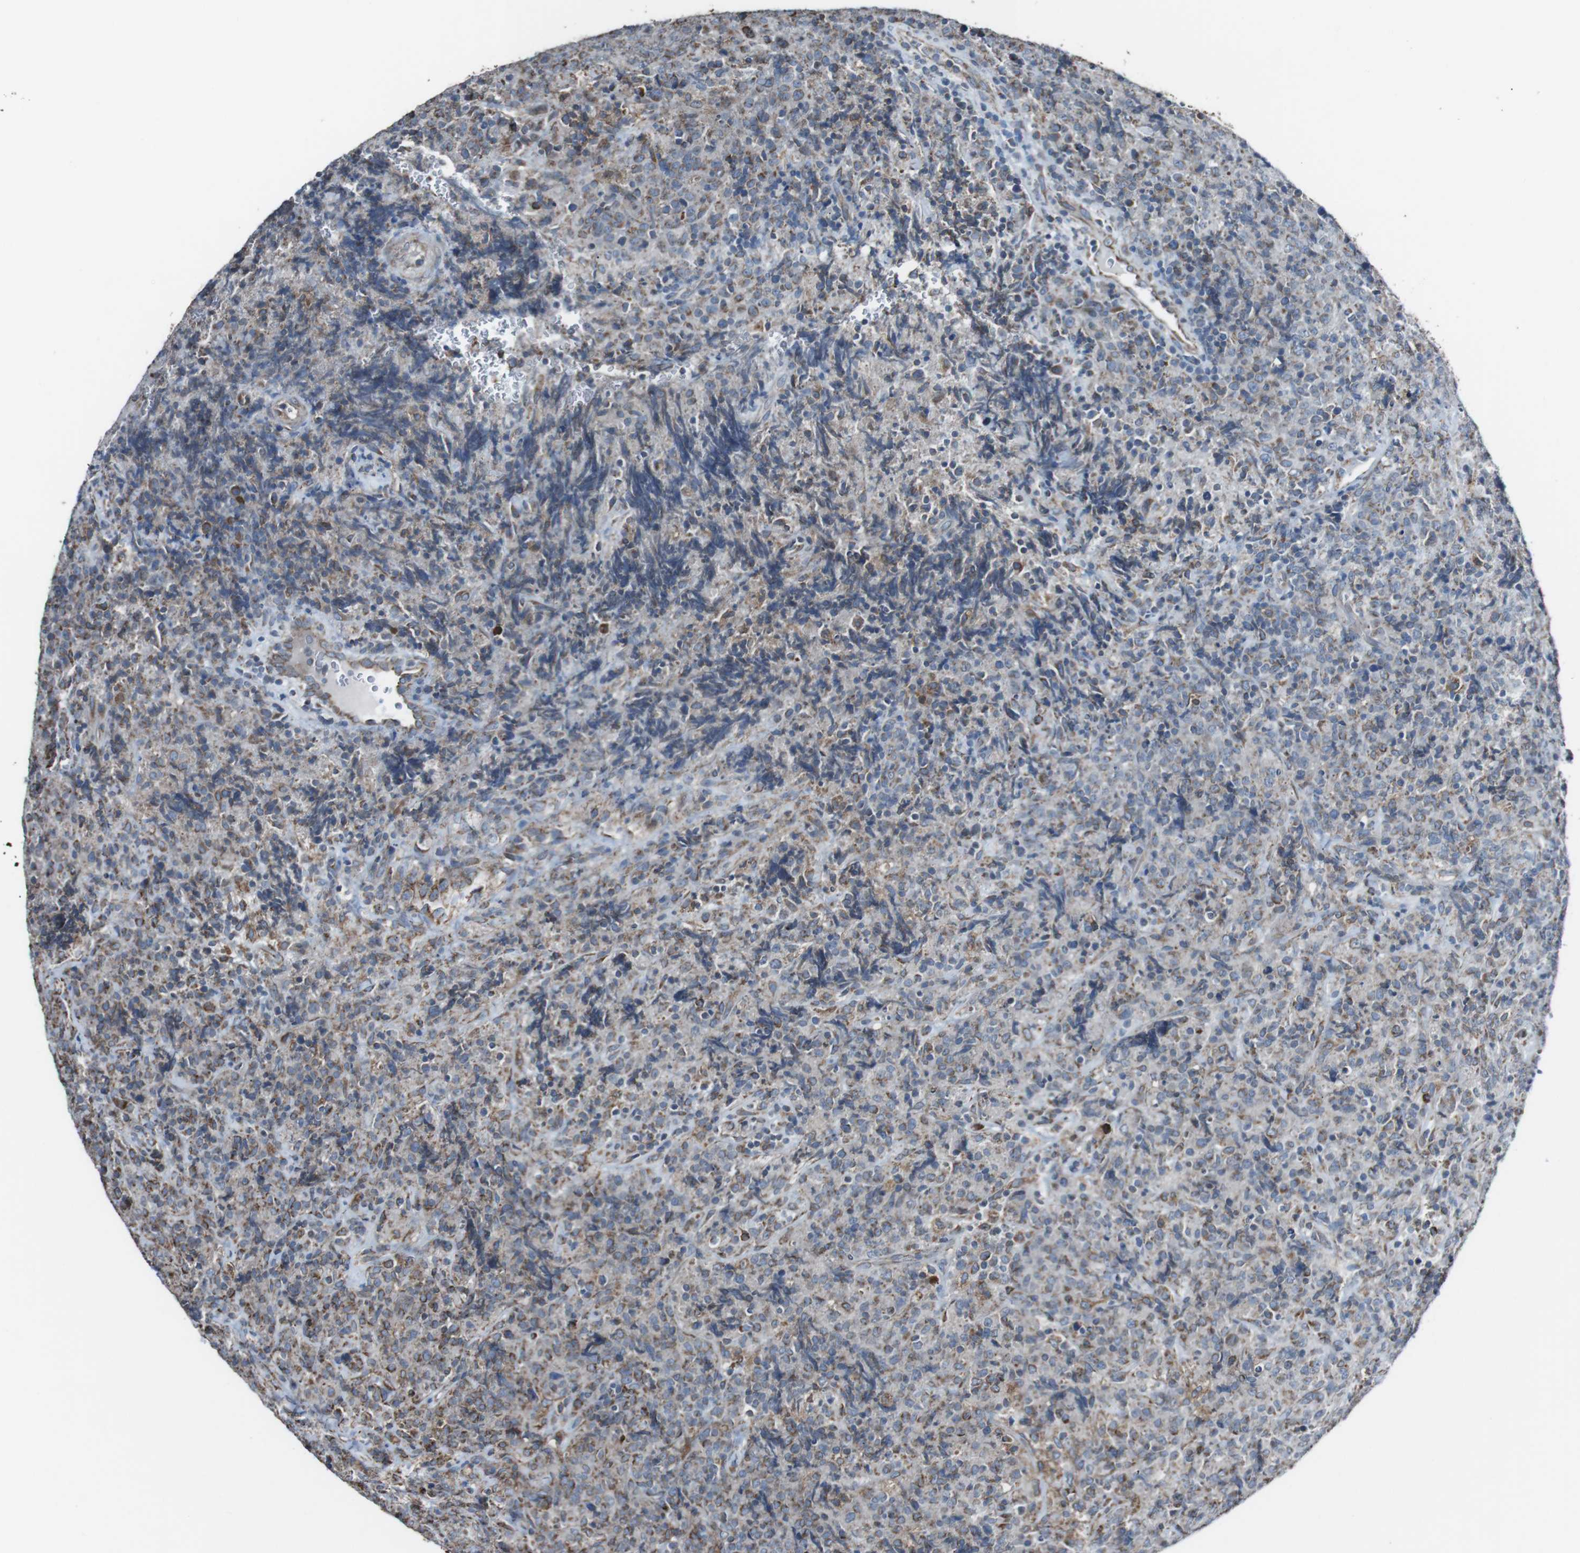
{"staining": {"intensity": "moderate", "quantity": "25%-75%", "location": "cytoplasmic/membranous"}, "tissue": "lymphoma", "cell_type": "Tumor cells", "image_type": "cancer", "snomed": [{"axis": "morphology", "description": "Malignant lymphoma, non-Hodgkin's type, High grade"}, {"axis": "topography", "description": "Tonsil"}], "caption": "Immunohistochemical staining of human high-grade malignant lymphoma, non-Hodgkin's type demonstrates moderate cytoplasmic/membranous protein expression in about 25%-75% of tumor cells.", "gene": "CISD2", "patient": {"sex": "female", "age": 36}}